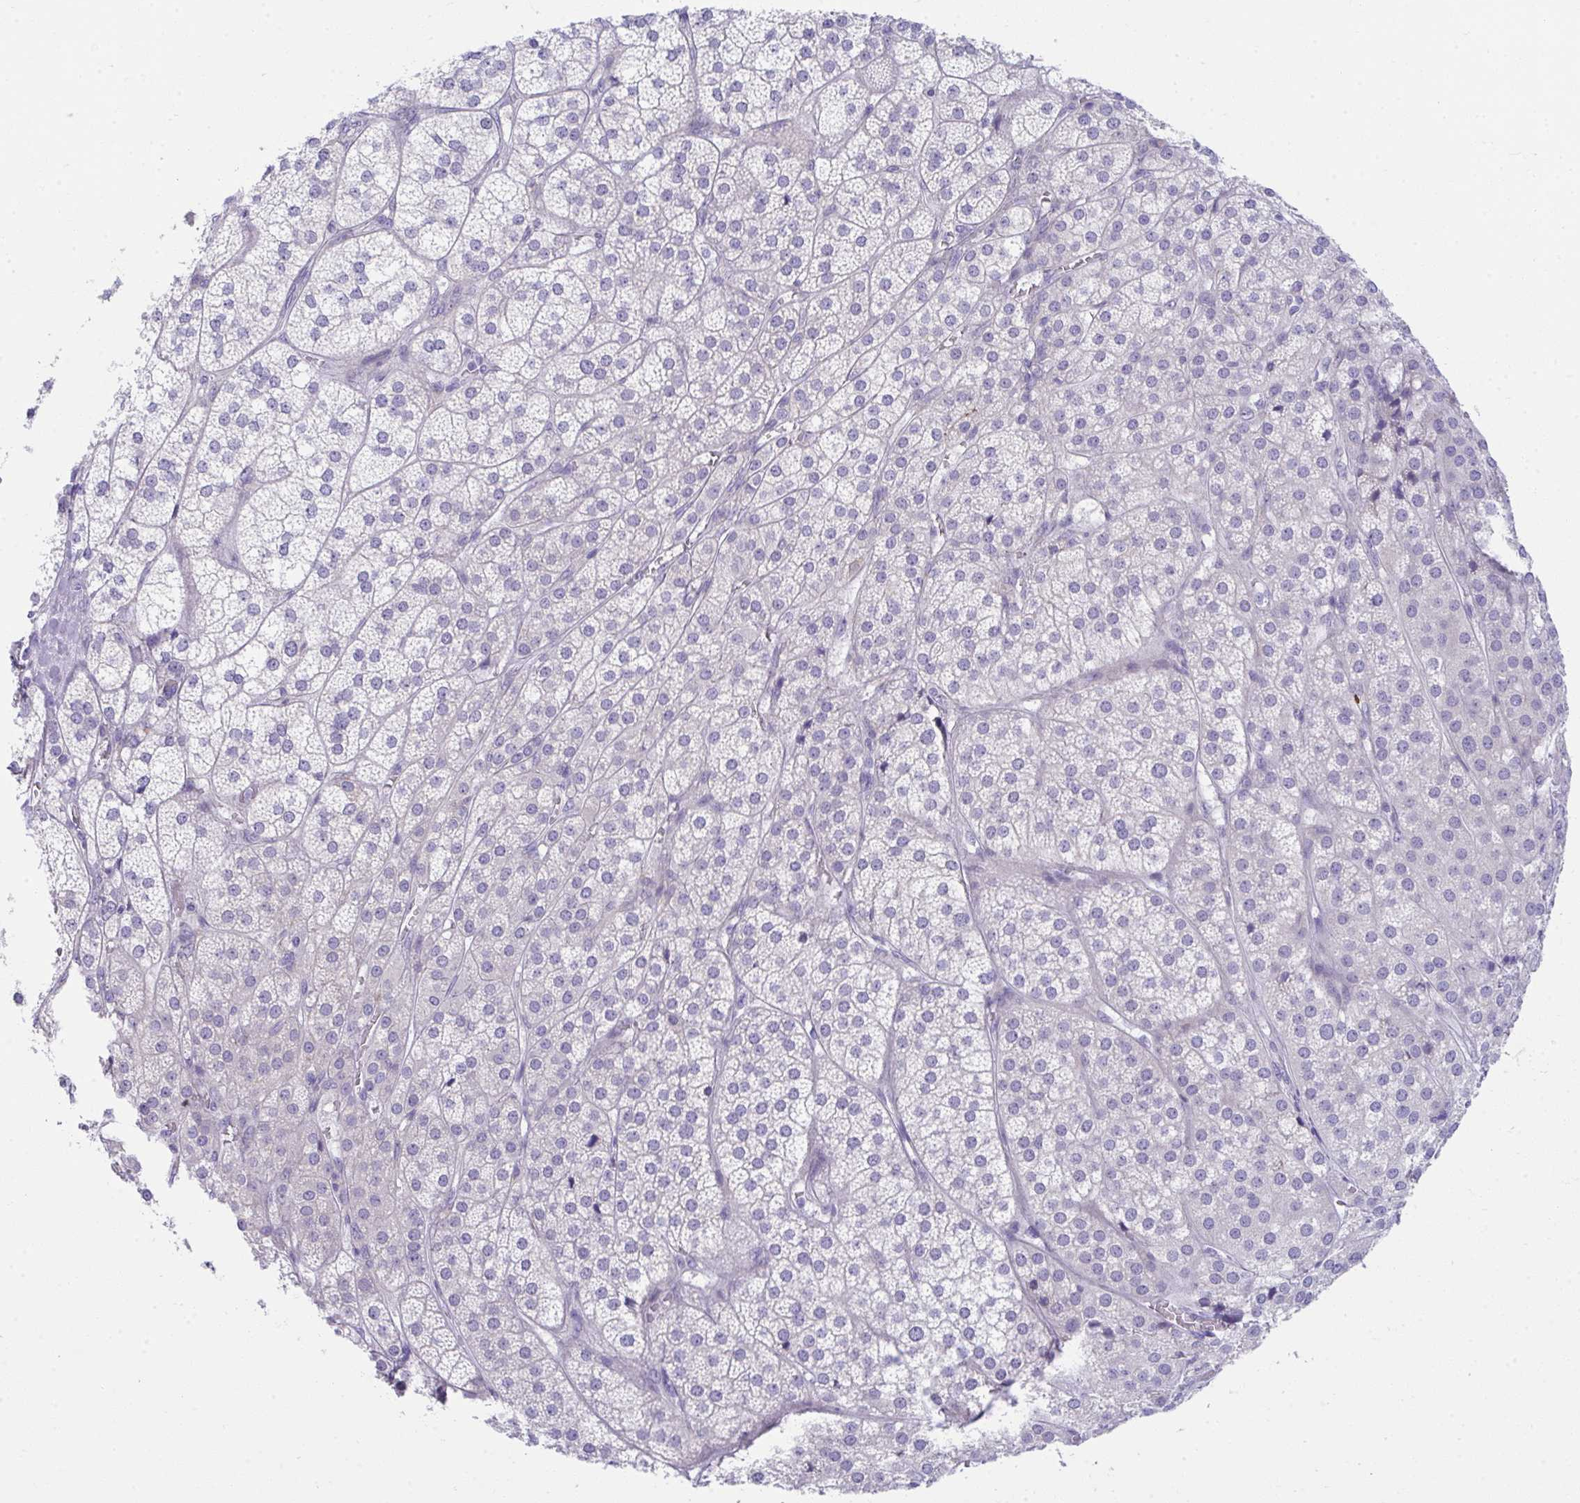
{"staining": {"intensity": "weak", "quantity": "<25%", "location": "cytoplasmic/membranous"}, "tissue": "adrenal gland", "cell_type": "Glandular cells", "image_type": "normal", "snomed": [{"axis": "morphology", "description": "Normal tissue, NOS"}, {"axis": "topography", "description": "Adrenal gland"}], "caption": "DAB (3,3'-diaminobenzidine) immunohistochemical staining of unremarkable human adrenal gland exhibits no significant staining in glandular cells. (Stains: DAB immunohistochemistry (IHC) with hematoxylin counter stain, Microscopy: brightfield microscopy at high magnification).", "gene": "FASLG", "patient": {"sex": "female", "age": 60}}